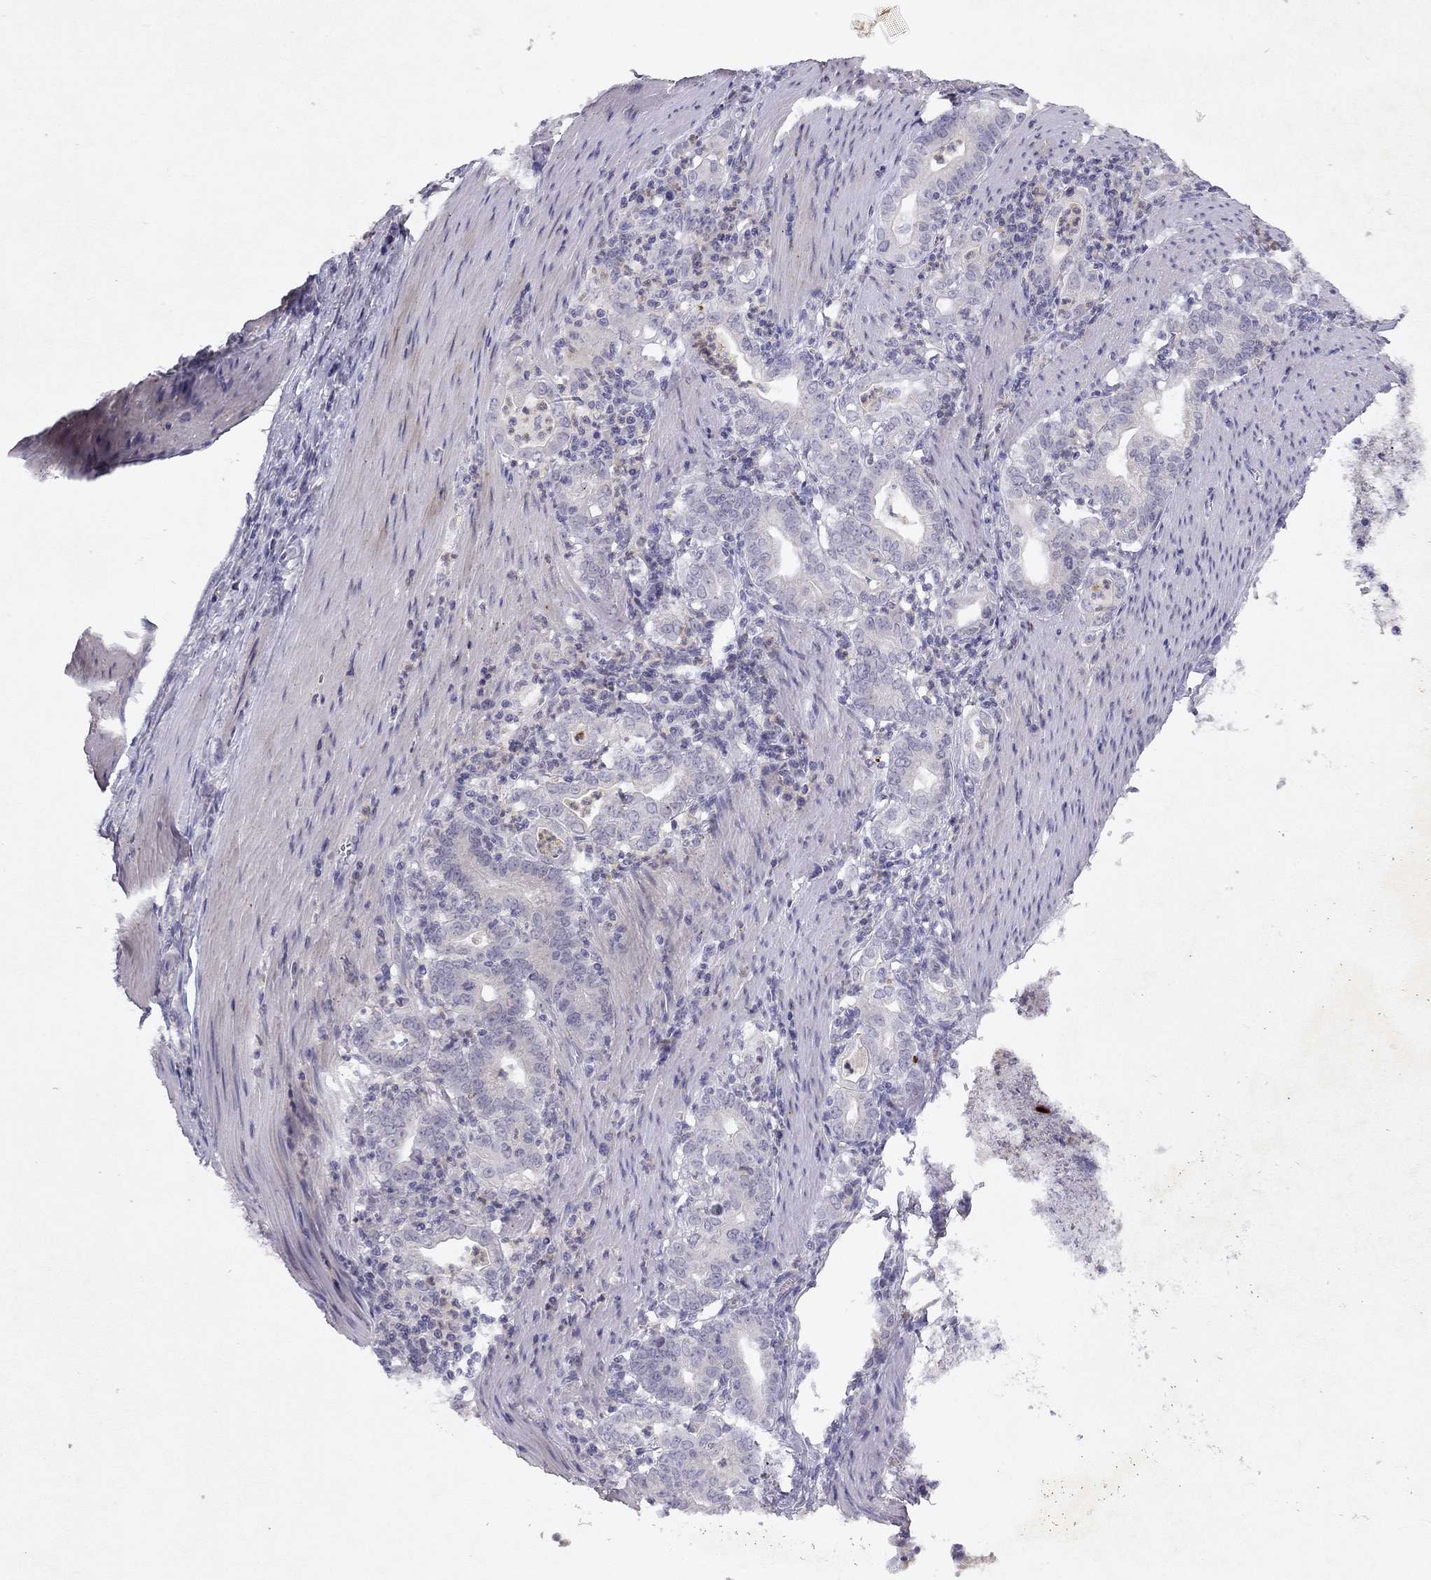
{"staining": {"intensity": "negative", "quantity": "none", "location": "none"}, "tissue": "stomach cancer", "cell_type": "Tumor cells", "image_type": "cancer", "snomed": [{"axis": "morphology", "description": "Adenocarcinoma, NOS"}, {"axis": "topography", "description": "Stomach, upper"}], "caption": "This is an immunohistochemistry micrograph of stomach adenocarcinoma. There is no positivity in tumor cells.", "gene": "SLC6A4", "patient": {"sex": "female", "age": 79}}